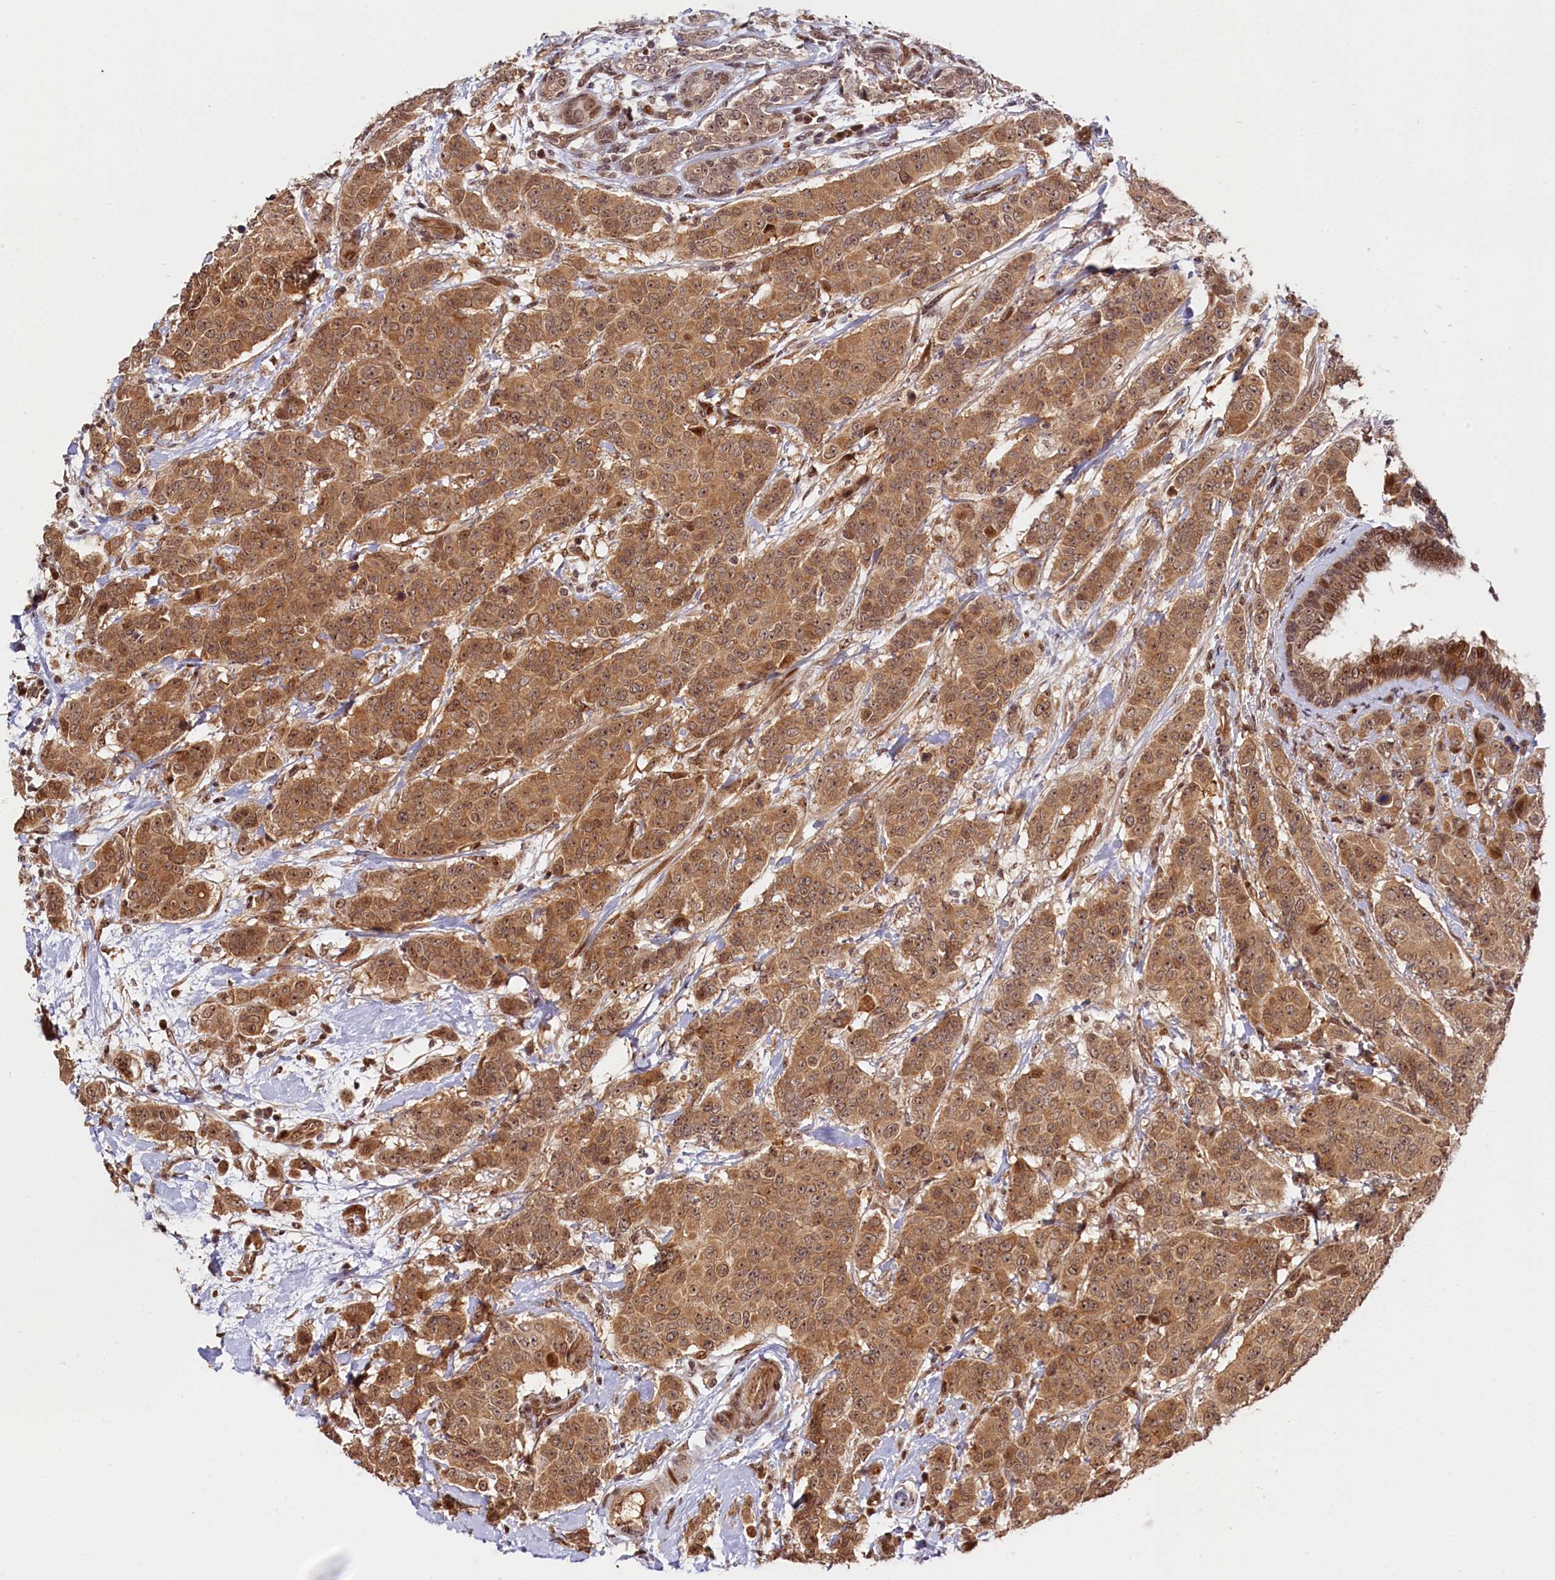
{"staining": {"intensity": "strong", "quantity": ">75%", "location": "cytoplasmic/membranous,nuclear"}, "tissue": "breast cancer", "cell_type": "Tumor cells", "image_type": "cancer", "snomed": [{"axis": "morphology", "description": "Duct carcinoma"}, {"axis": "topography", "description": "Breast"}], "caption": "DAB (3,3'-diaminobenzidine) immunohistochemical staining of human breast cancer (intraductal carcinoma) reveals strong cytoplasmic/membranous and nuclear protein positivity in about >75% of tumor cells.", "gene": "ANKRD24", "patient": {"sex": "female", "age": 40}}